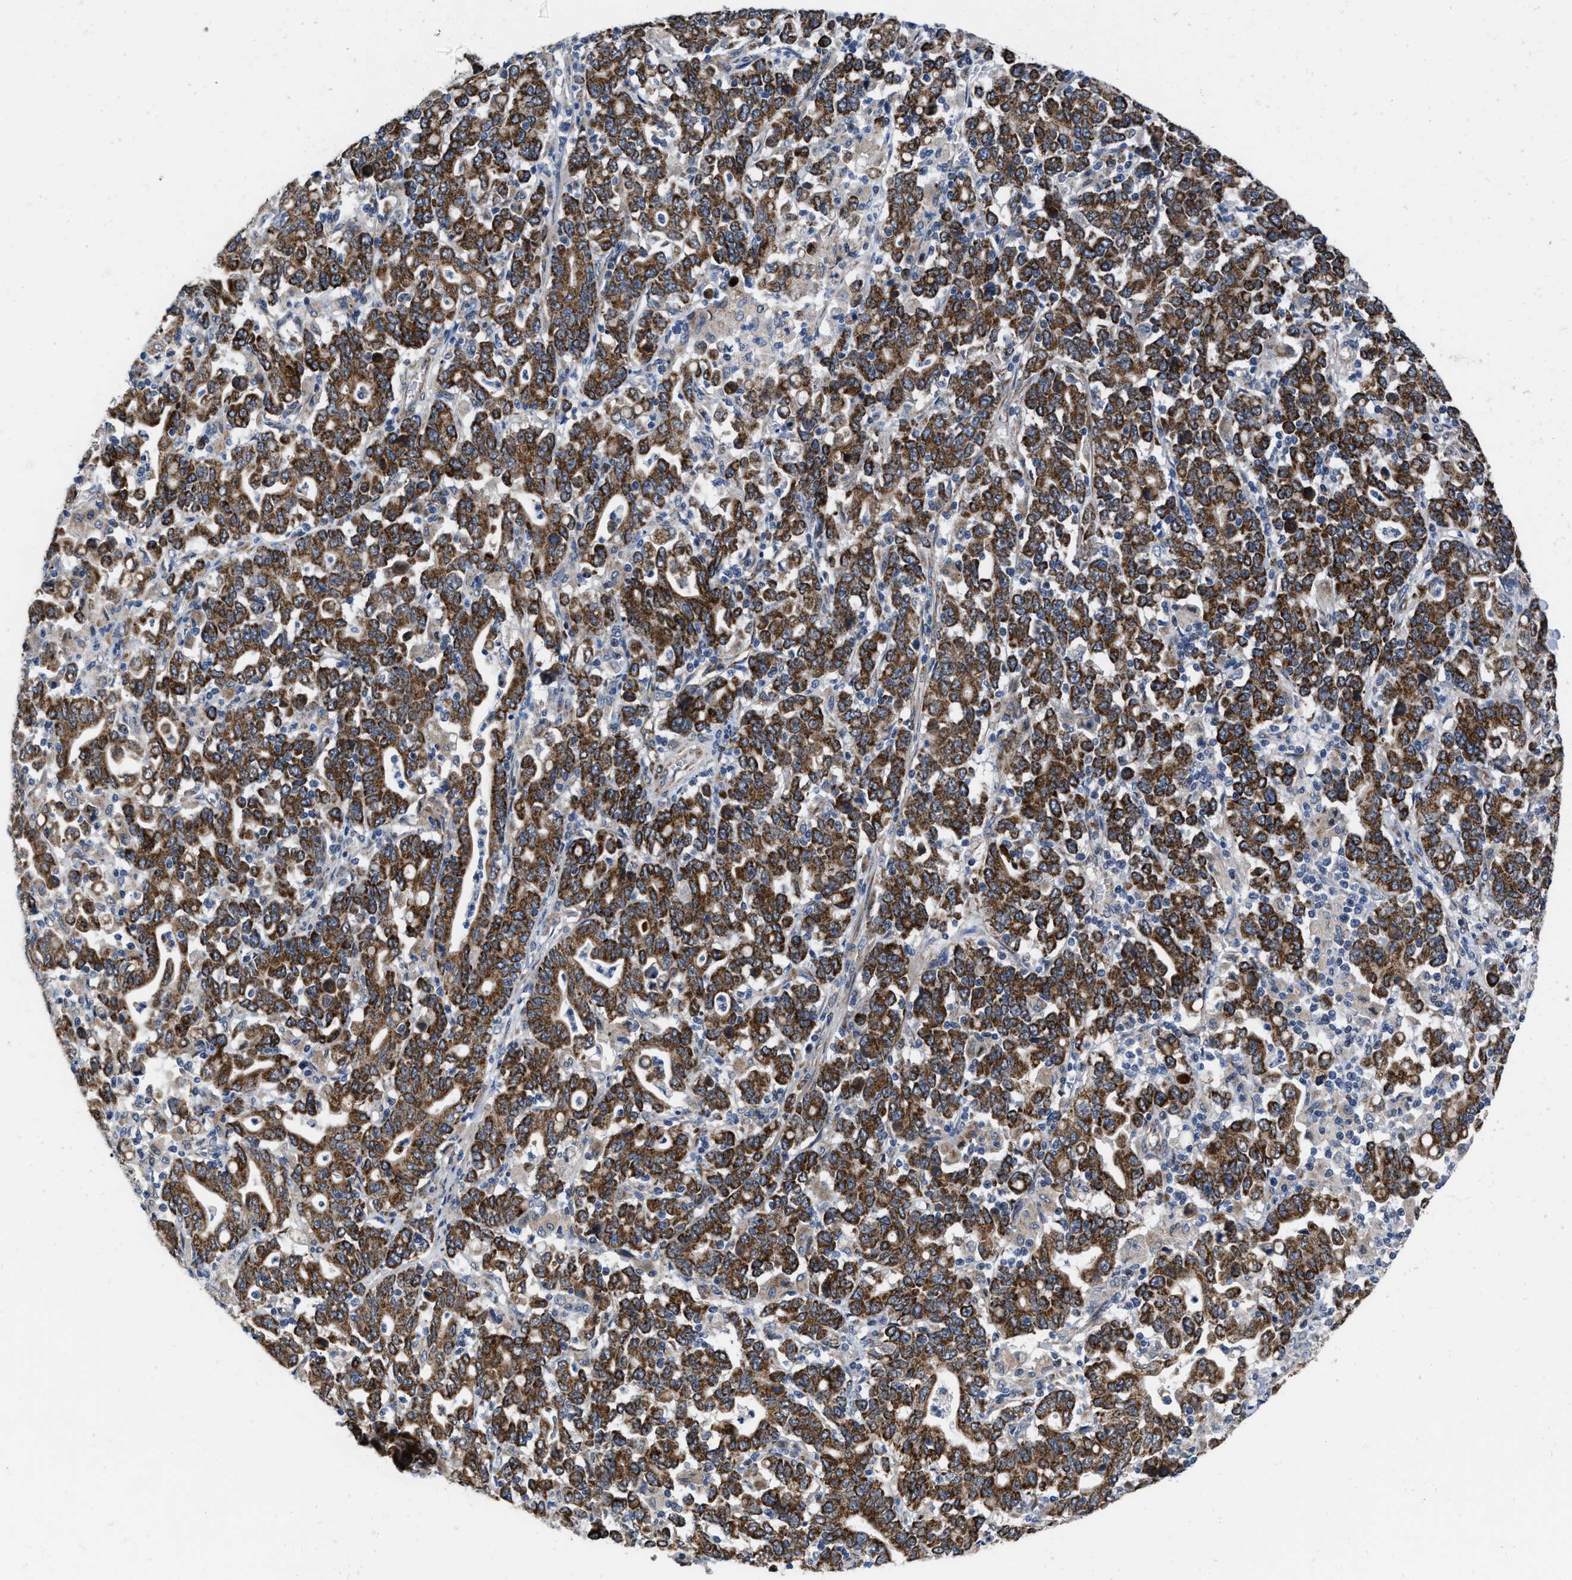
{"staining": {"intensity": "strong", "quantity": ">75%", "location": "cytoplasmic/membranous"}, "tissue": "stomach cancer", "cell_type": "Tumor cells", "image_type": "cancer", "snomed": [{"axis": "morphology", "description": "Adenocarcinoma, NOS"}, {"axis": "topography", "description": "Stomach, upper"}], "caption": "Strong cytoplasmic/membranous expression is present in approximately >75% of tumor cells in stomach cancer (adenocarcinoma). (Stains: DAB in brown, nuclei in blue, Microscopy: brightfield microscopy at high magnification).", "gene": "AKAP1", "patient": {"sex": "male", "age": 69}}